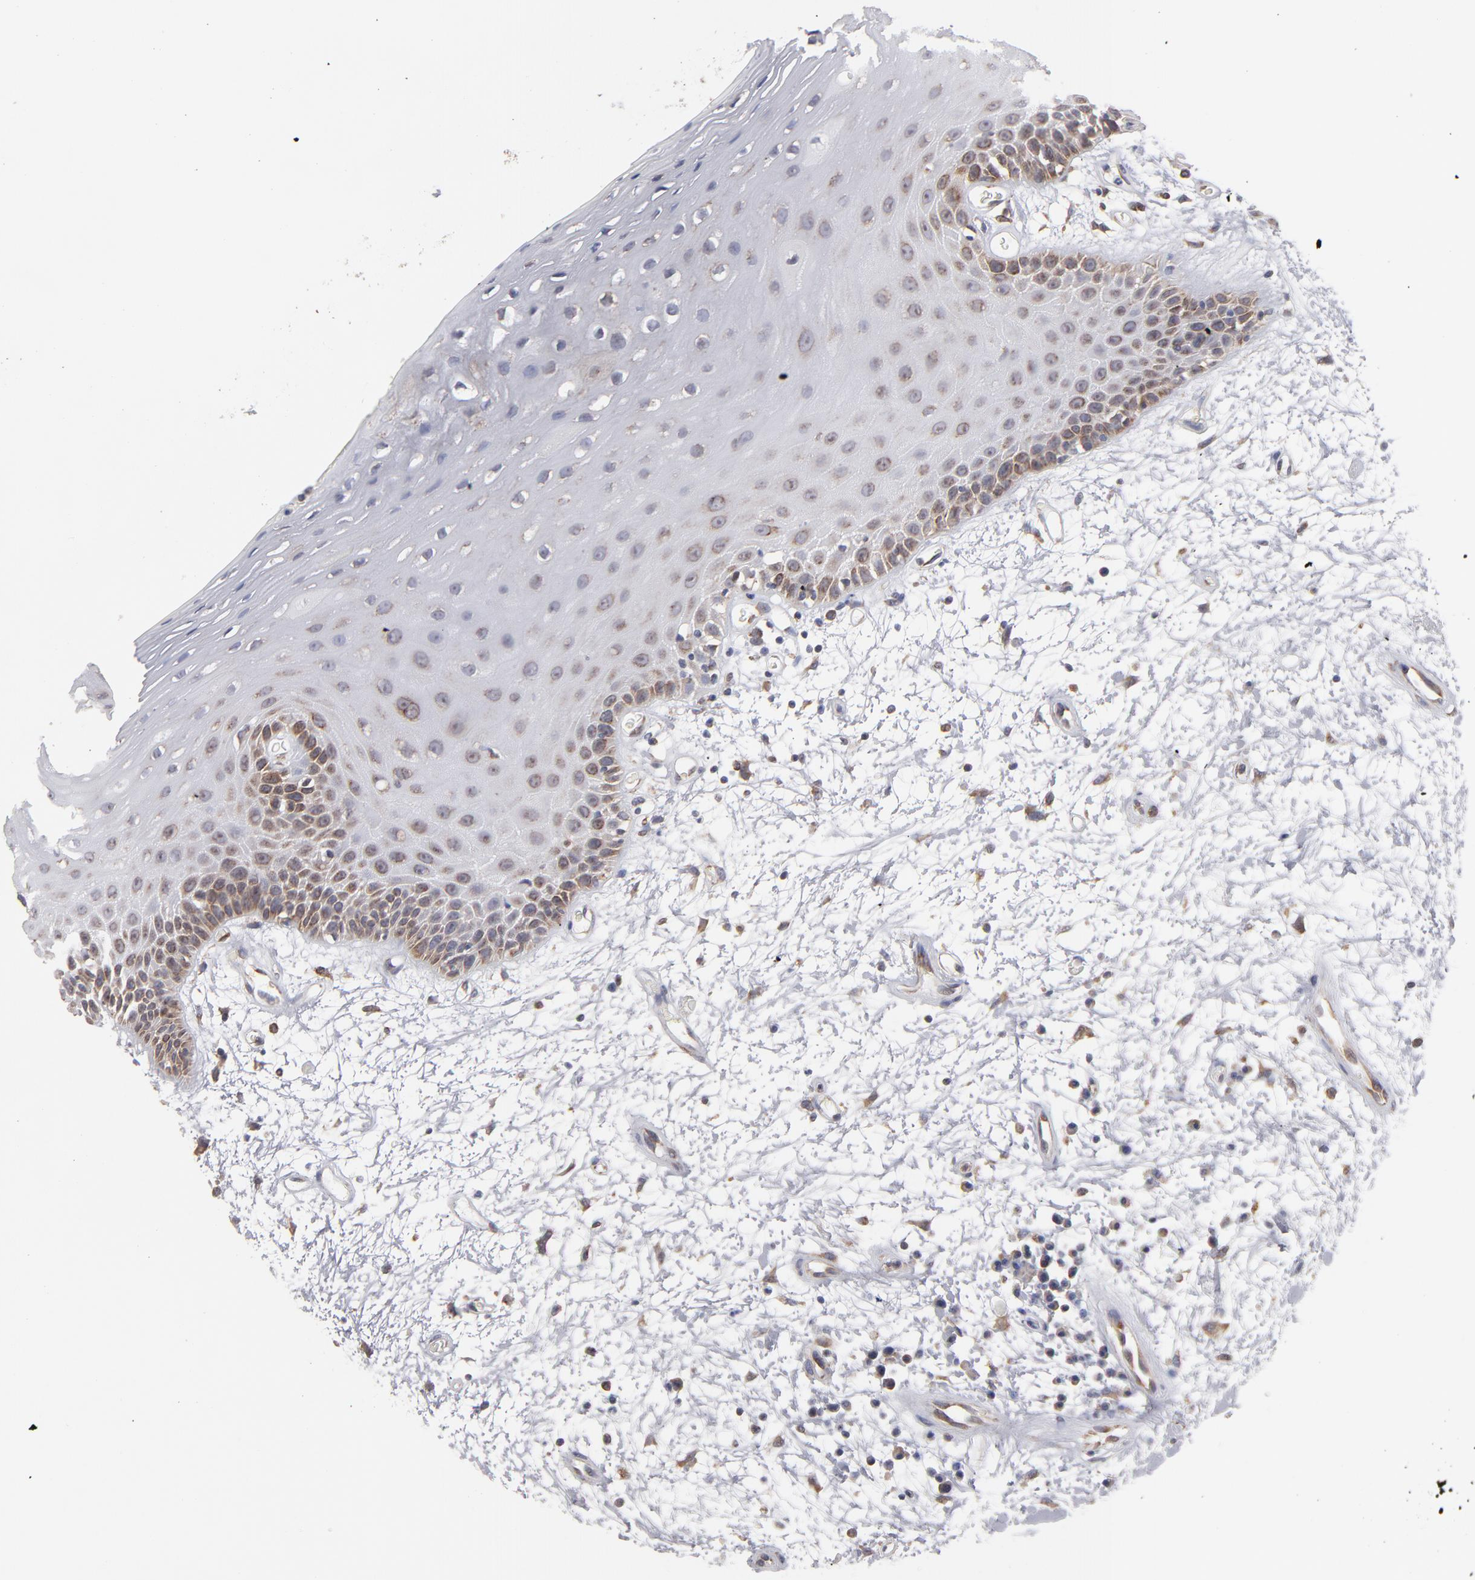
{"staining": {"intensity": "moderate", "quantity": "25%-75%", "location": "cytoplasmic/membranous"}, "tissue": "oral mucosa", "cell_type": "Squamous epithelial cells", "image_type": "normal", "snomed": [{"axis": "morphology", "description": "Normal tissue, NOS"}, {"axis": "topography", "description": "Oral tissue"}], "caption": "DAB immunohistochemical staining of normal oral mucosa exhibits moderate cytoplasmic/membranous protein staining in approximately 25%-75% of squamous epithelial cells.", "gene": "KTN1", "patient": {"sex": "female", "age": 79}}